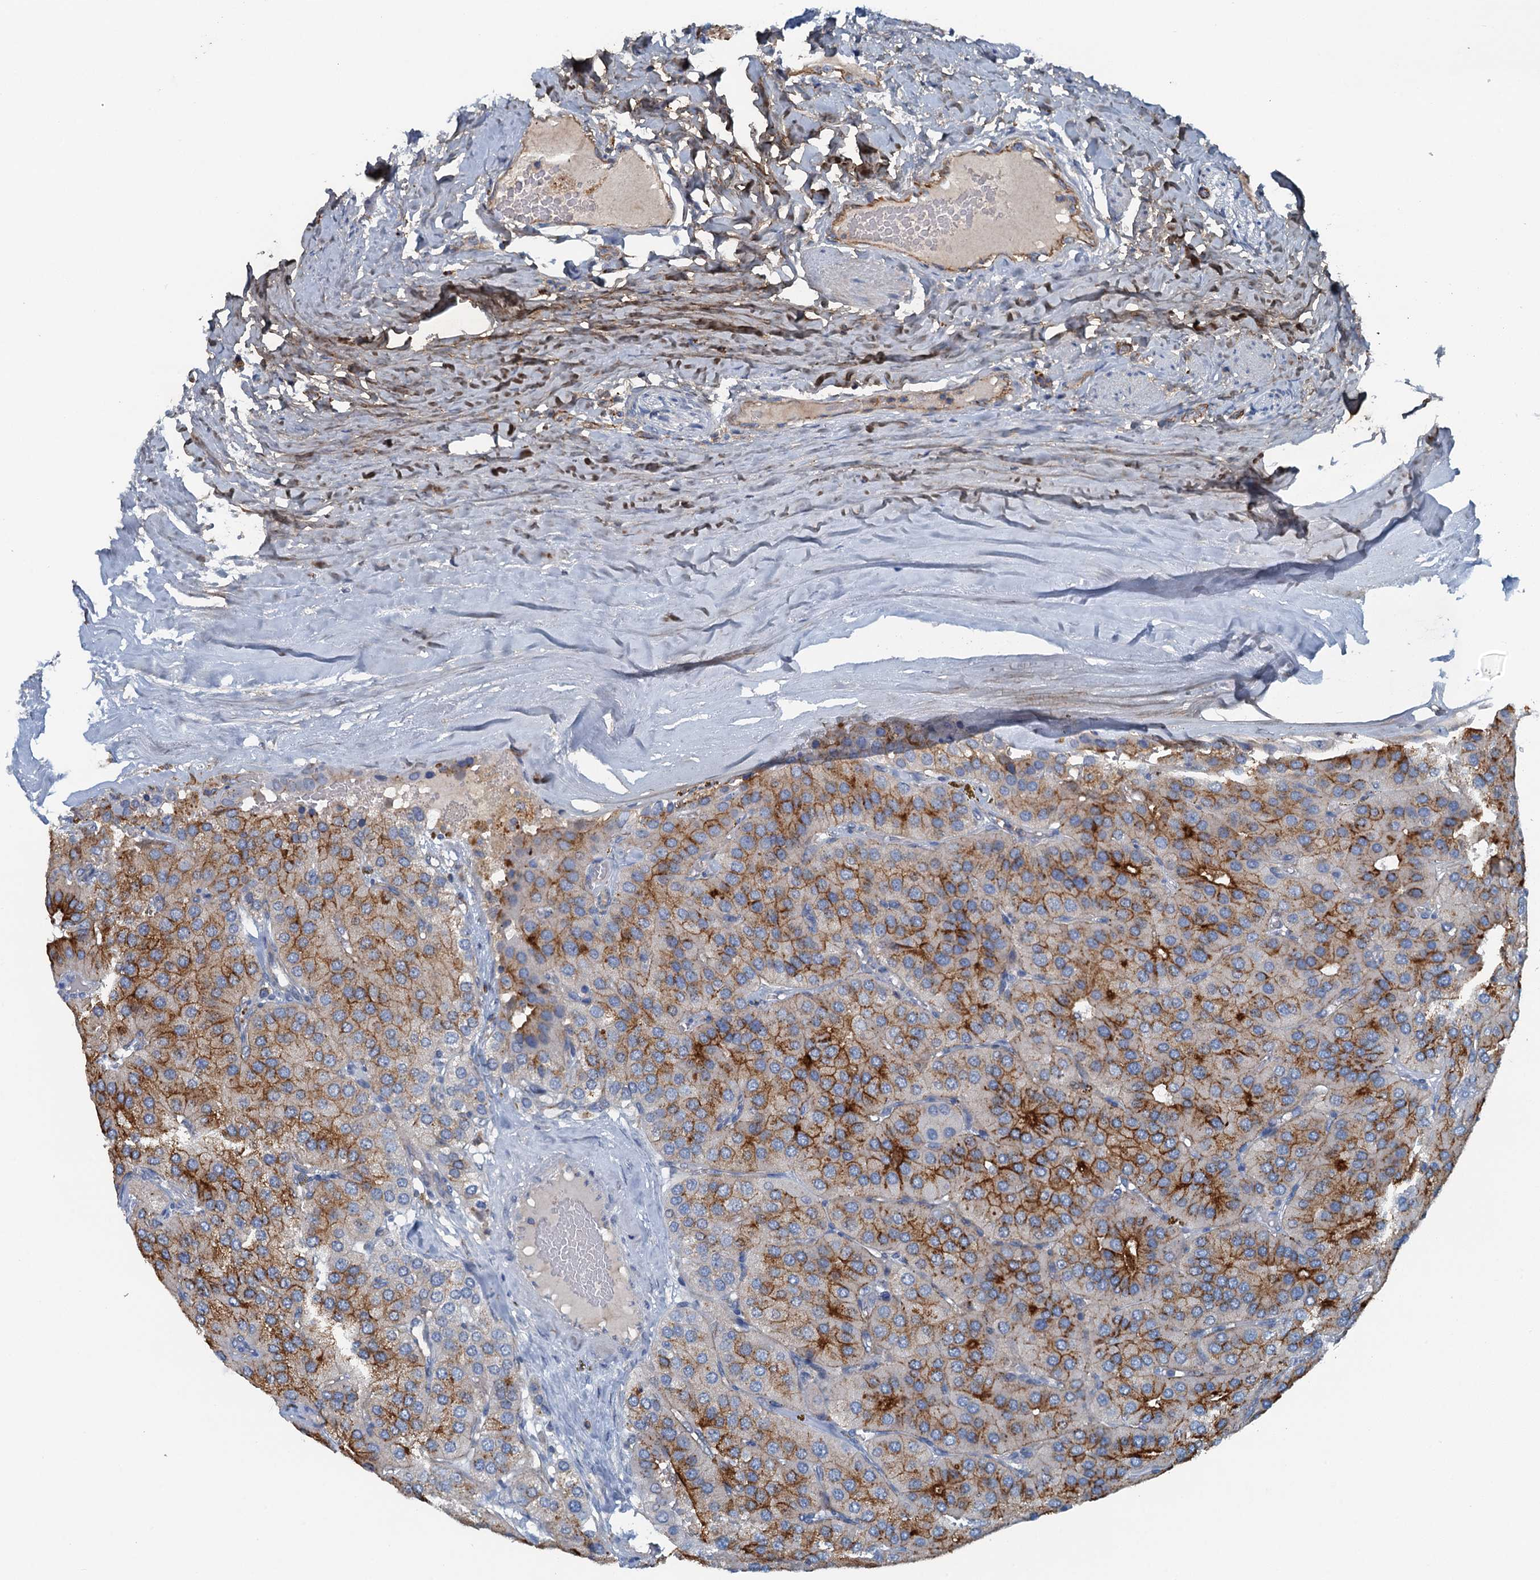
{"staining": {"intensity": "moderate", "quantity": "25%-75%", "location": "cytoplasmic/membranous"}, "tissue": "parathyroid gland", "cell_type": "Glandular cells", "image_type": "normal", "snomed": [{"axis": "morphology", "description": "Normal tissue, NOS"}, {"axis": "morphology", "description": "Adenoma, NOS"}, {"axis": "topography", "description": "Parathyroid gland"}], "caption": "Approximately 25%-75% of glandular cells in unremarkable parathyroid gland show moderate cytoplasmic/membranous protein positivity as visualized by brown immunohistochemical staining.", "gene": "THAP10", "patient": {"sex": "female", "age": 86}}